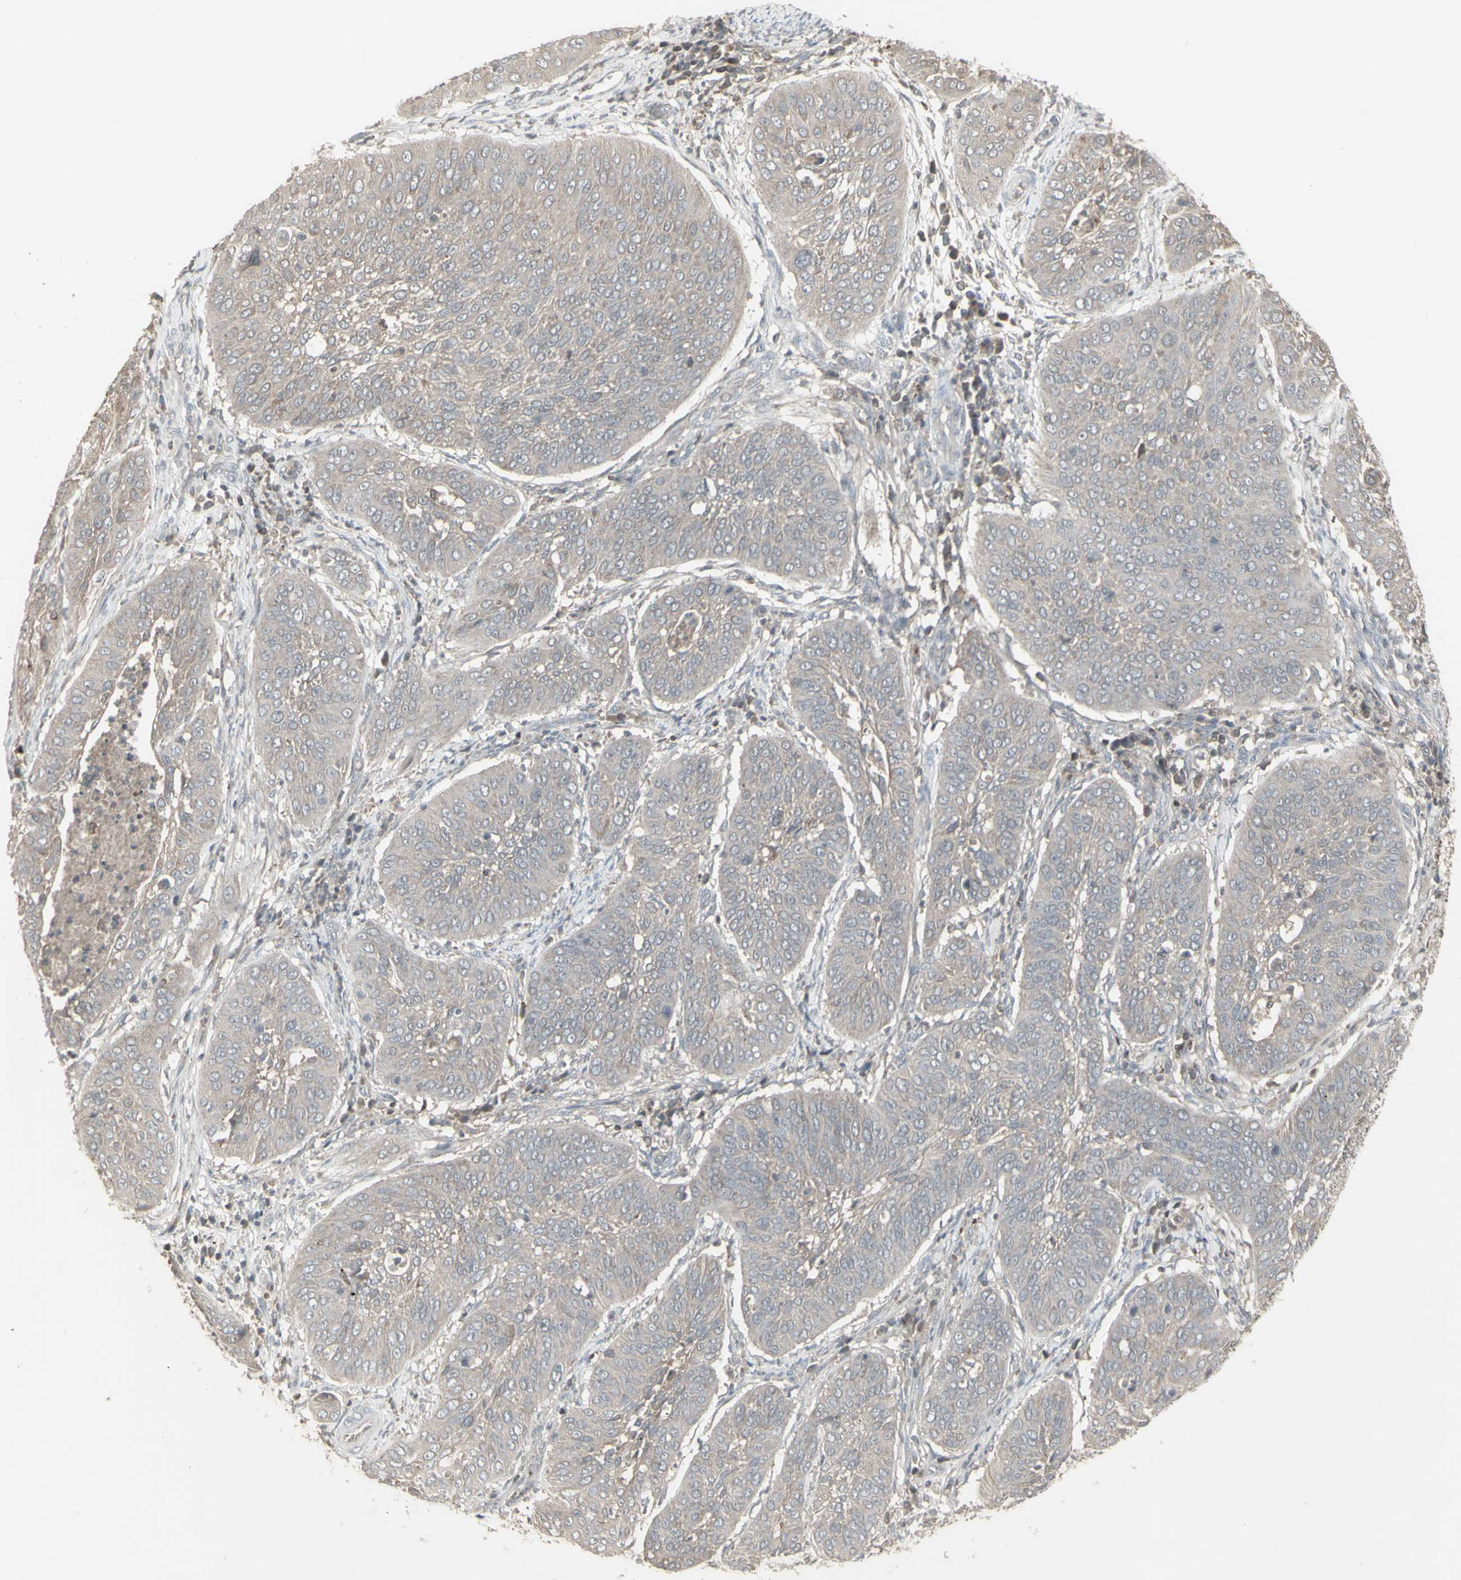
{"staining": {"intensity": "negative", "quantity": "none", "location": "none"}, "tissue": "cervical cancer", "cell_type": "Tumor cells", "image_type": "cancer", "snomed": [{"axis": "morphology", "description": "Normal tissue, NOS"}, {"axis": "morphology", "description": "Squamous cell carcinoma, NOS"}, {"axis": "topography", "description": "Cervix"}], "caption": "This is a micrograph of immunohistochemistry (IHC) staining of cervical cancer, which shows no staining in tumor cells. (Stains: DAB (3,3'-diaminobenzidine) immunohistochemistry with hematoxylin counter stain, Microscopy: brightfield microscopy at high magnification).", "gene": "CSK", "patient": {"sex": "female", "age": 39}}